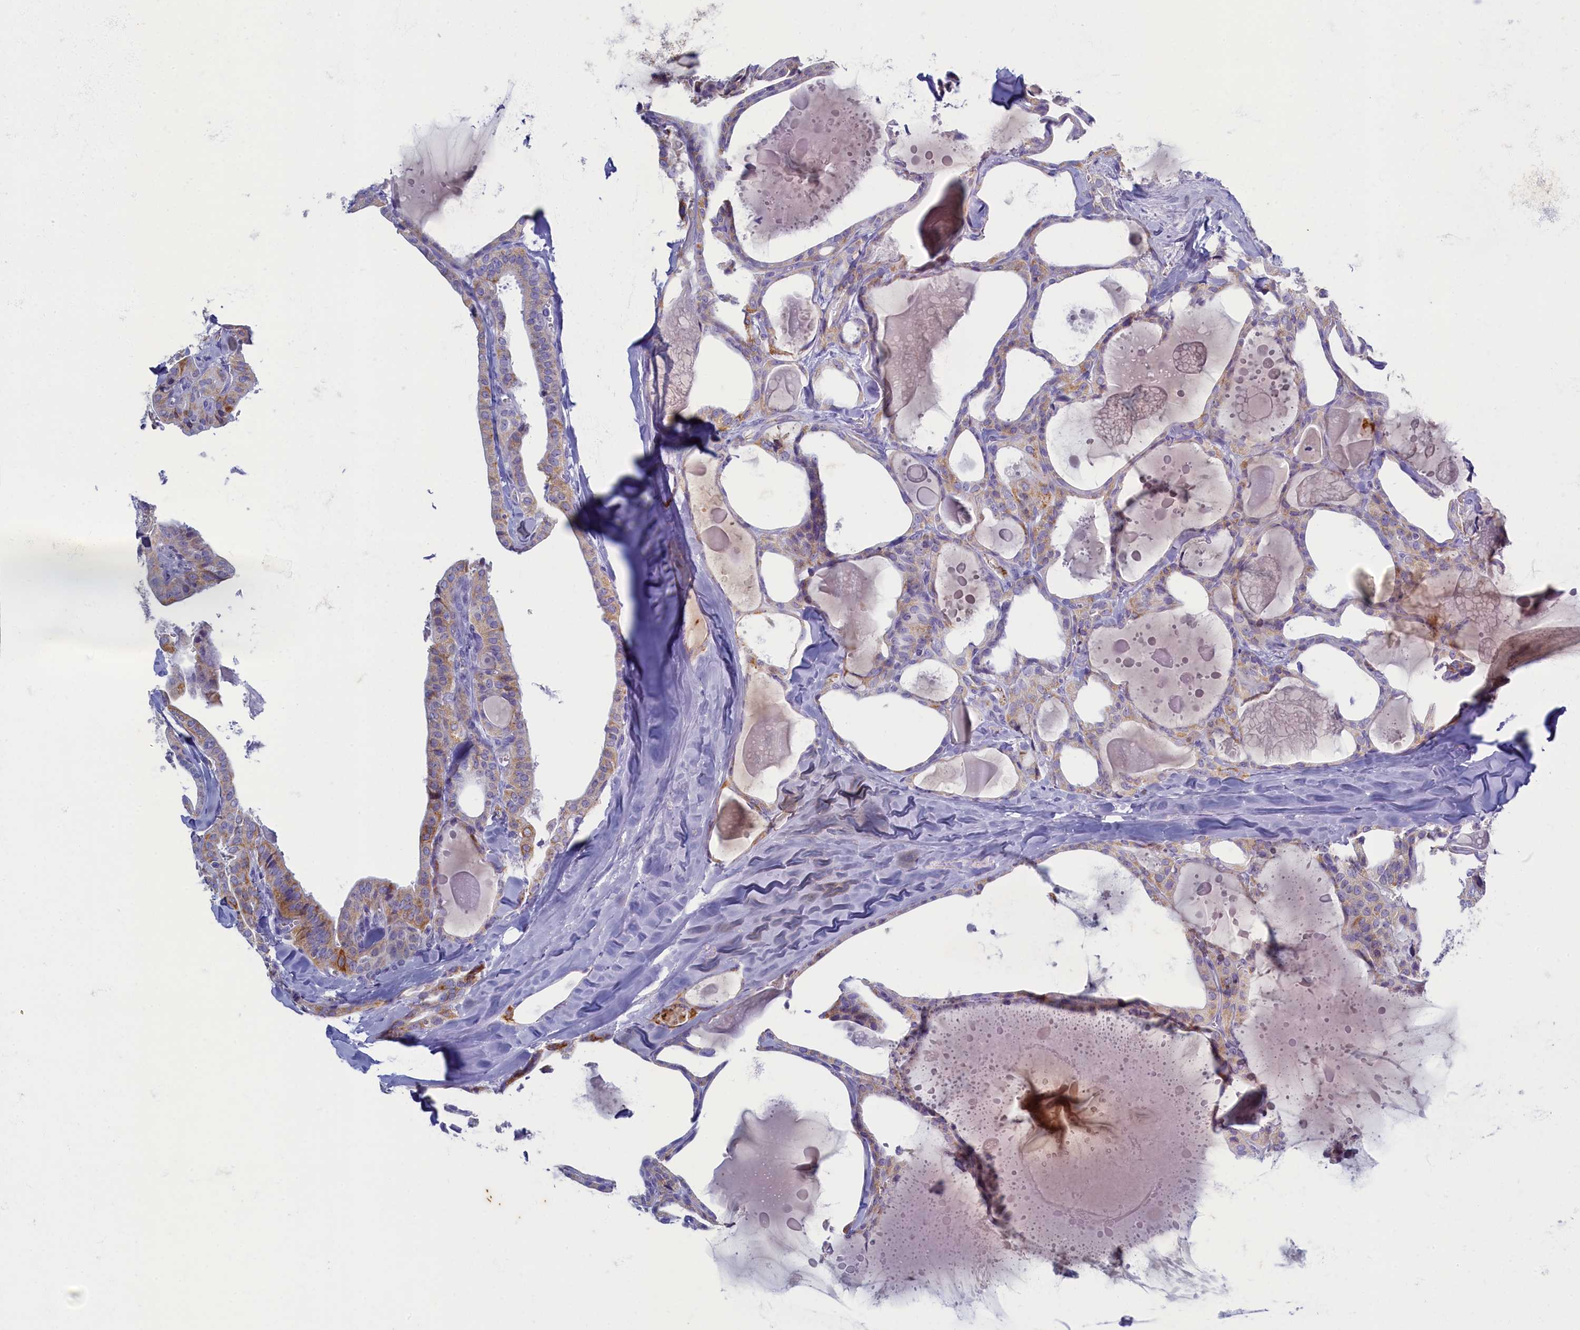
{"staining": {"intensity": "moderate", "quantity": "<25%", "location": "cytoplasmic/membranous"}, "tissue": "thyroid cancer", "cell_type": "Tumor cells", "image_type": "cancer", "snomed": [{"axis": "morphology", "description": "Papillary adenocarcinoma, NOS"}, {"axis": "topography", "description": "Thyroid gland"}], "caption": "Immunohistochemical staining of human thyroid cancer demonstrates low levels of moderate cytoplasmic/membranous positivity in approximately <25% of tumor cells. Nuclei are stained in blue.", "gene": "OCIAD2", "patient": {"sex": "male", "age": 52}}